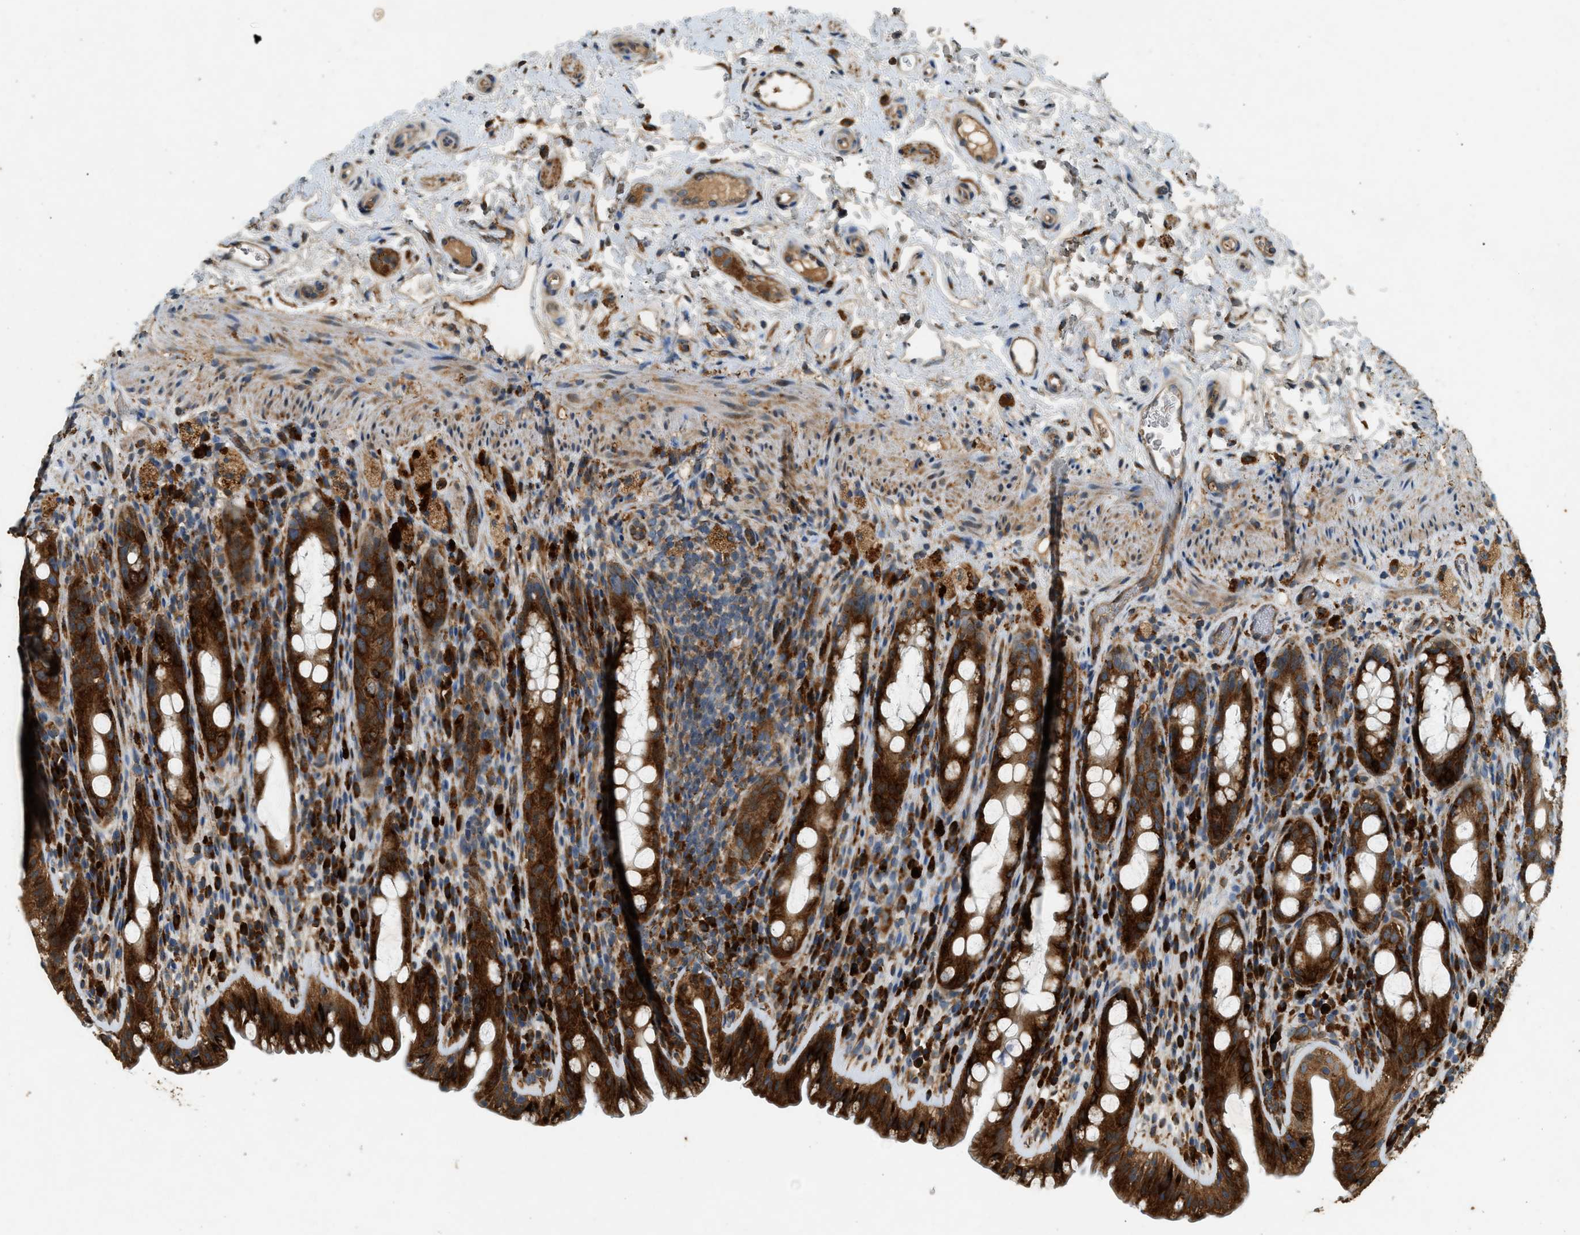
{"staining": {"intensity": "strong", "quantity": ">75%", "location": "cytoplasmic/membranous"}, "tissue": "rectum", "cell_type": "Glandular cells", "image_type": "normal", "snomed": [{"axis": "morphology", "description": "Normal tissue, NOS"}, {"axis": "topography", "description": "Rectum"}], "caption": "Rectum stained with IHC exhibits strong cytoplasmic/membranous expression in about >75% of glandular cells. The staining is performed using DAB (3,3'-diaminobenzidine) brown chromogen to label protein expression. The nuclei are counter-stained blue using hematoxylin.", "gene": "CTSB", "patient": {"sex": "male", "age": 44}}